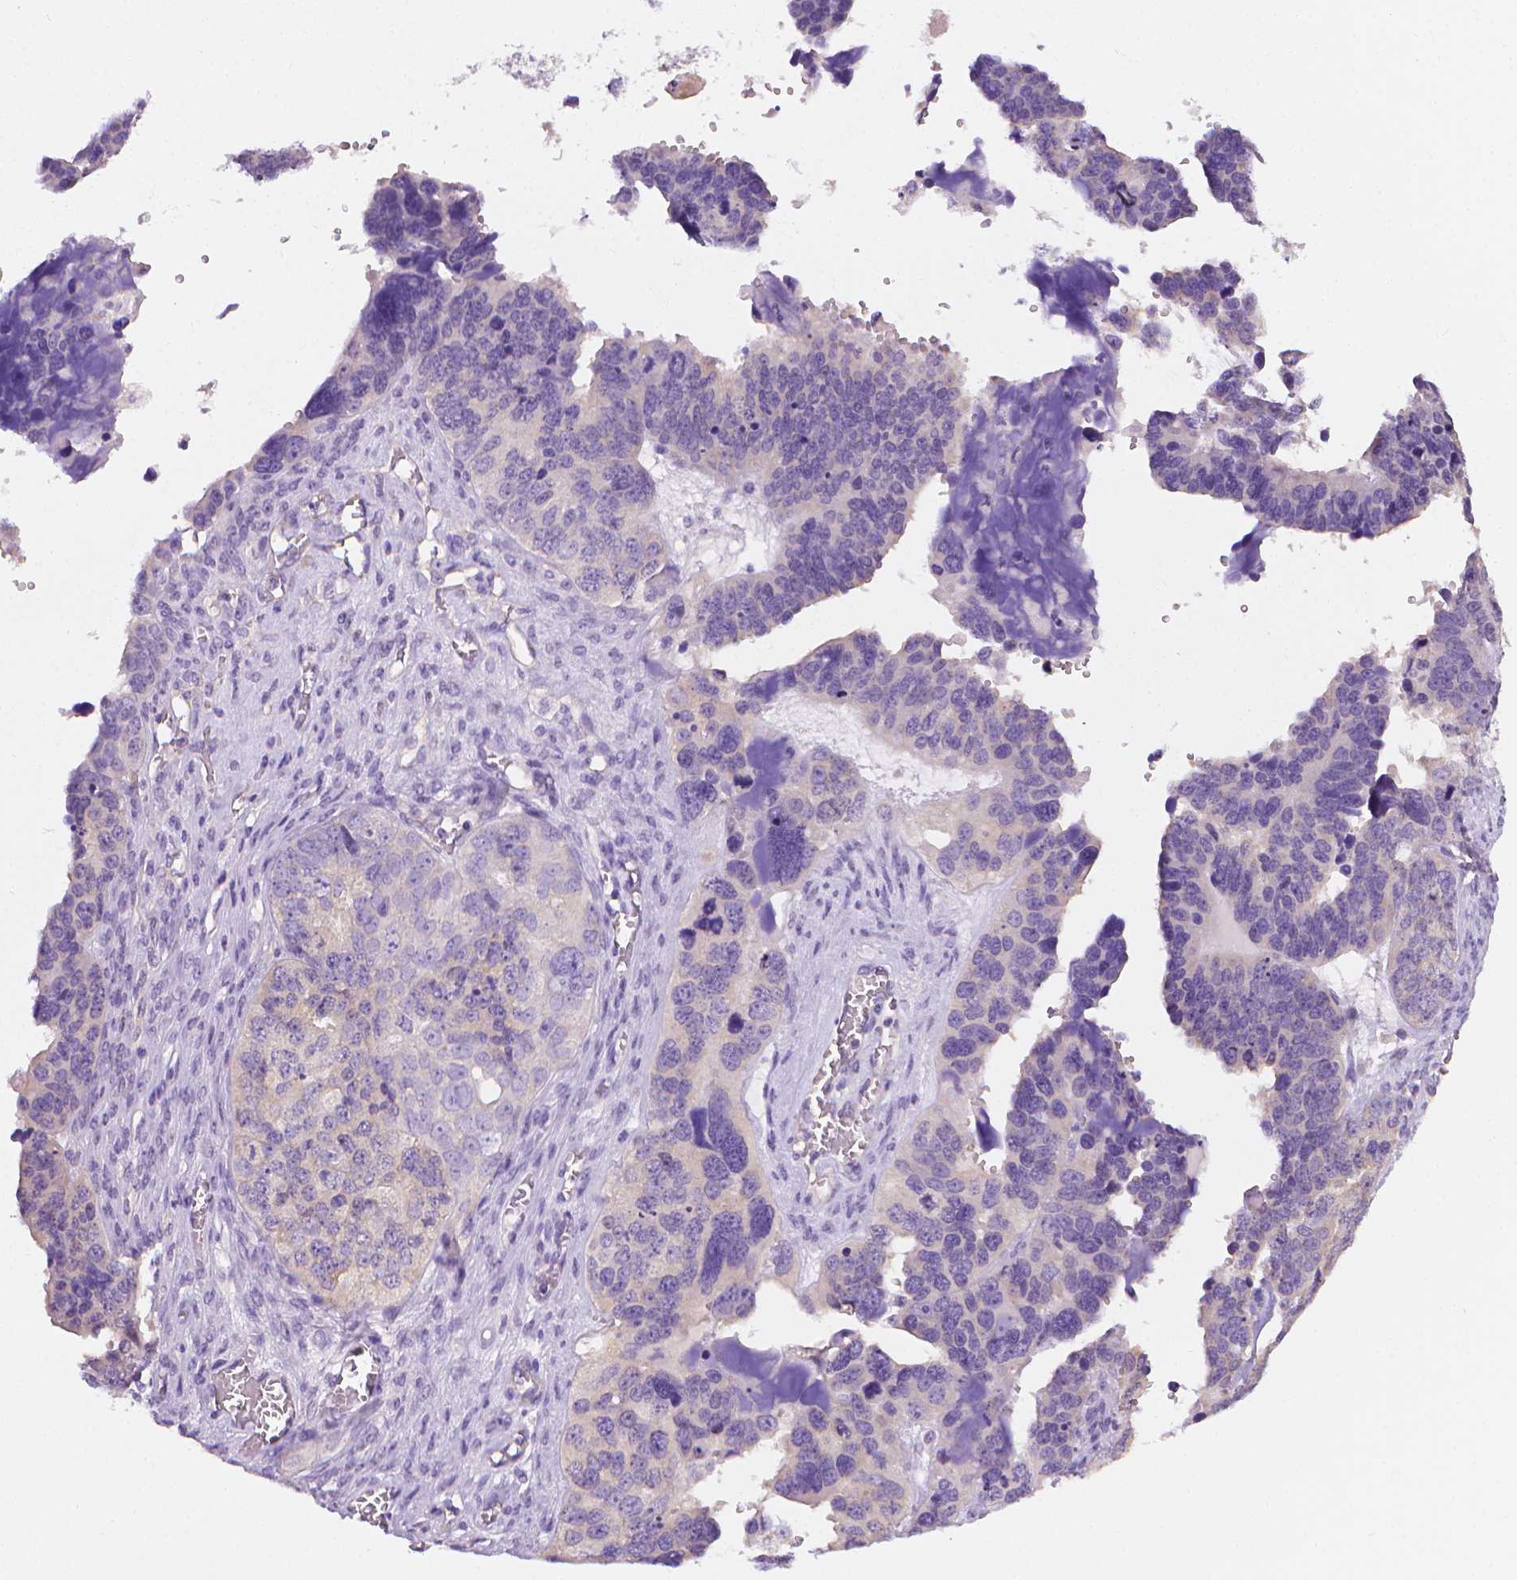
{"staining": {"intensity": "negative", "quantity": "none", "location": "none"}, "tissue": "ovarian cancer", "cell_type": "Tumor cells", "image_type": "cancer", "snomed": [{"axis": "morphology", "description": "Cystadenocarcinoma, serous, NOS"}, {"axis": "topography", "description": "Ovary"}], "caption": "Ovarian serous cystadenocarcinoma was stained to show a protein in brown. There is no significant expression in tumor cells.", "gene": "FASN", "patient": {"sex": "female", "age": 76}}